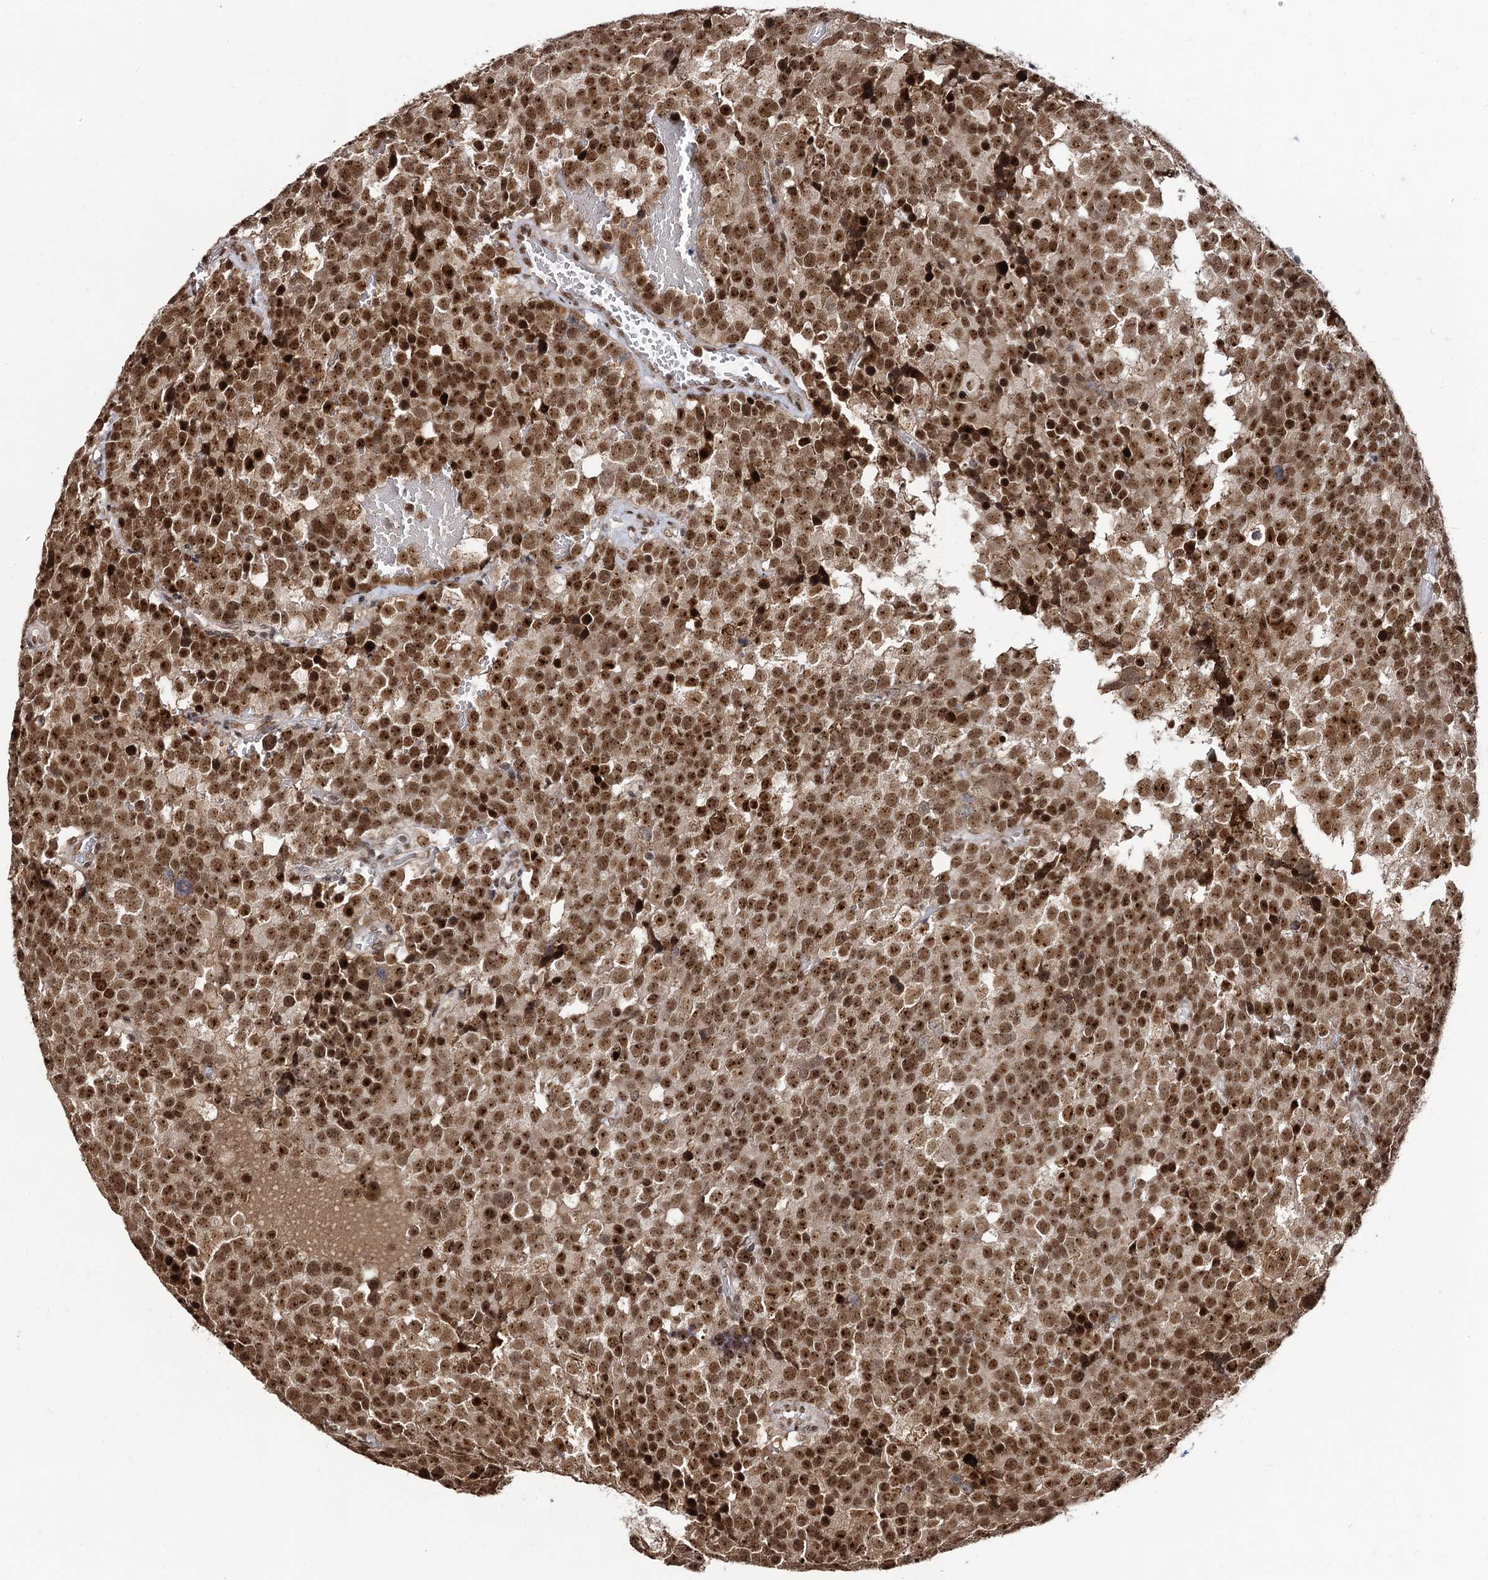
{"staining": {"intensity": "strong", "quantity": ">75%", "location": "nuclear"}, "tissue": "testis cancer", "cell_type": "Tumor cells", "image_type": "cancer", "snomed": [{"axis": "morphology", "description": "Seminoma, NOS"}, {"axis": "topography", "description": "Testis"}], "caption": "Immunohistochemical staining of seminoma (testis) reveals high levels of strong nuclear staining in about >75% of tumor cells.", "gene": "SFSWAP", "patient": {"sex": "male", "age": 71}}